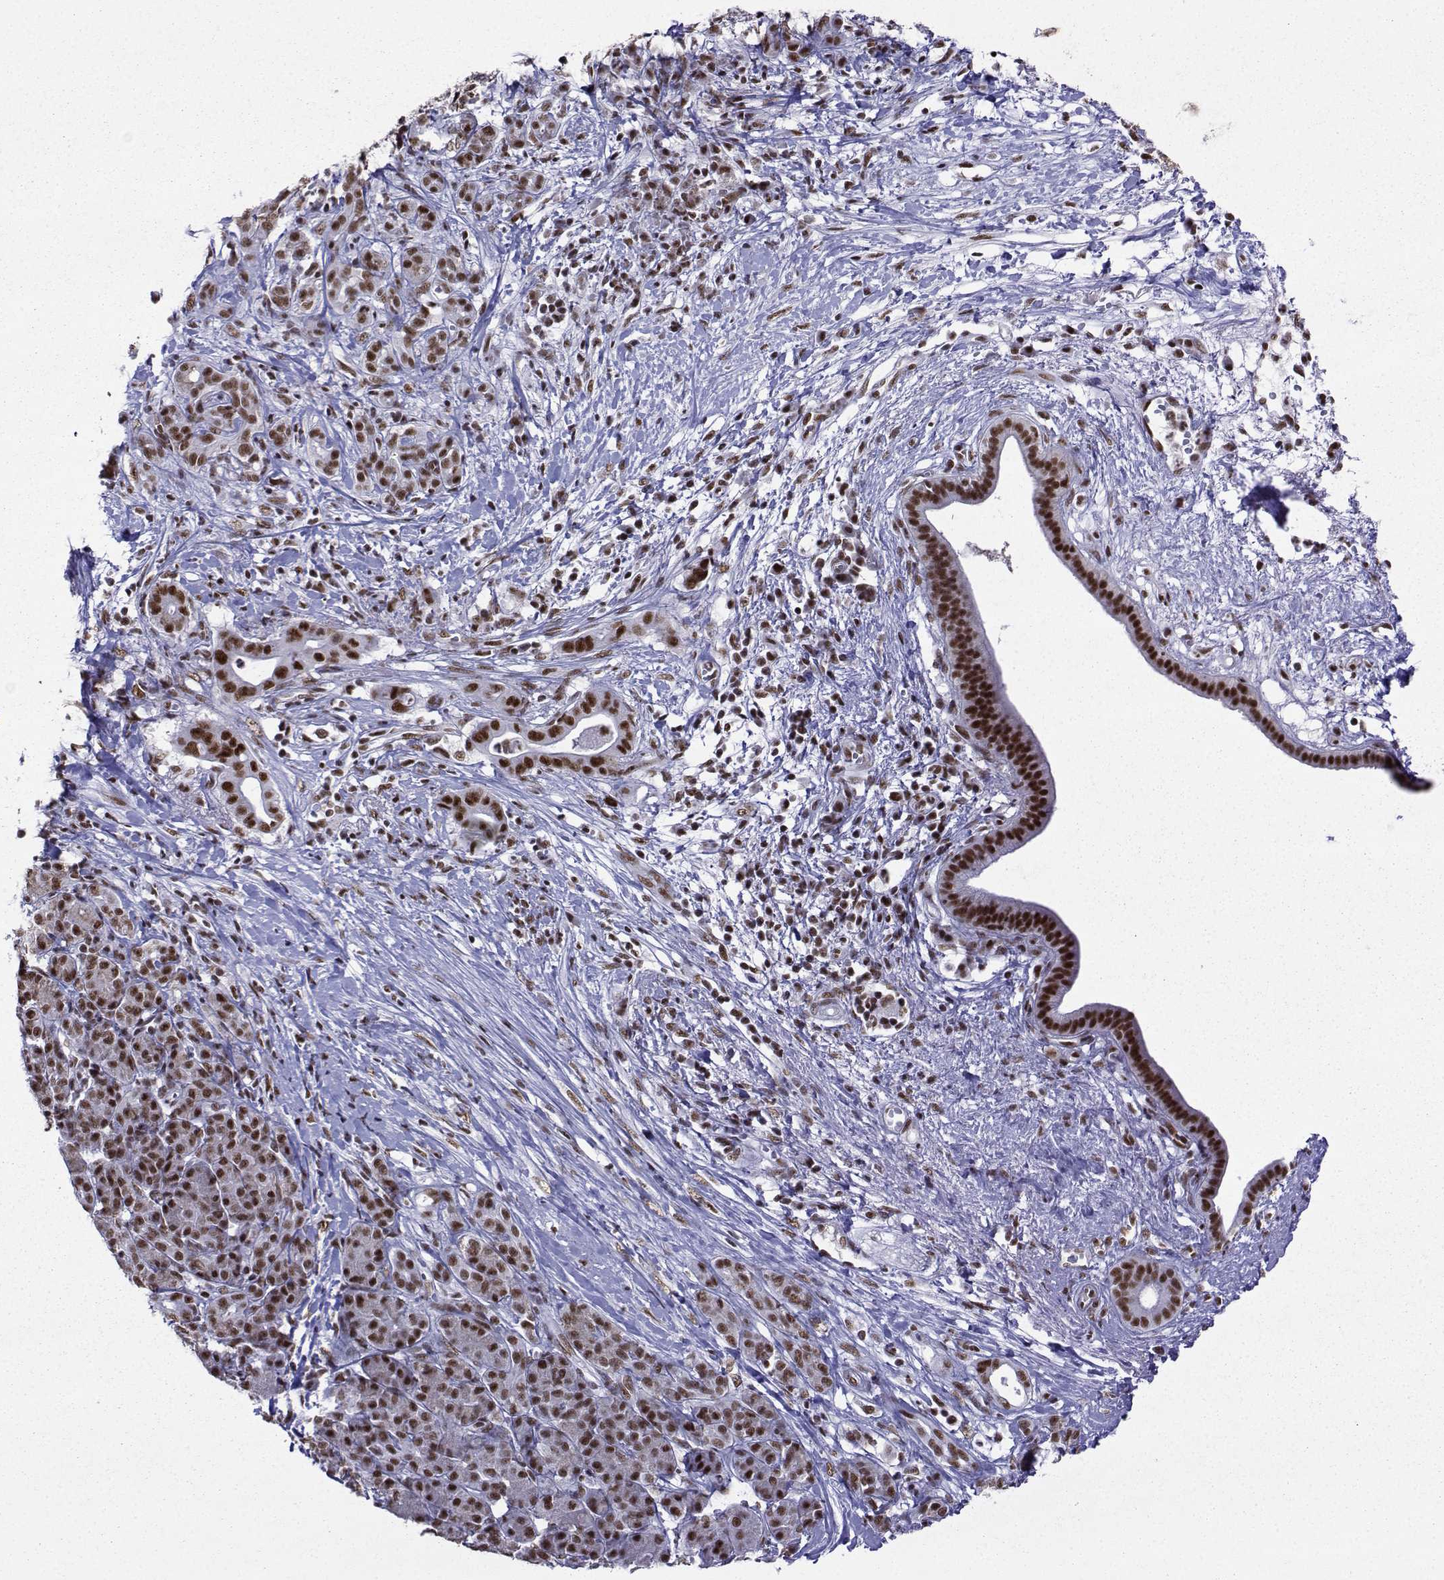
{"staining": {"intensity": "strong", "quantity": "25%-75%", "location": "nuclear"}, "tissue": "pancreatic cancer", "cell_type": "Tumor cells", "image_type": "cancer", "snomed": [{"axis": "morphology", "description": "Adenocarcinoma, NOS"}, {"axis": "topography", "description": "Pancreas"}], "caption": "Pancreatic cancer (adenocarcinoma) stained for a protein exhibits strong nuclear positivity in tumor cells. (brown staining indicates protein expression, while blue staining denotes nuclei).", "gene": "SNRPB2", "patient": {"sex": "male", "age": 61}}